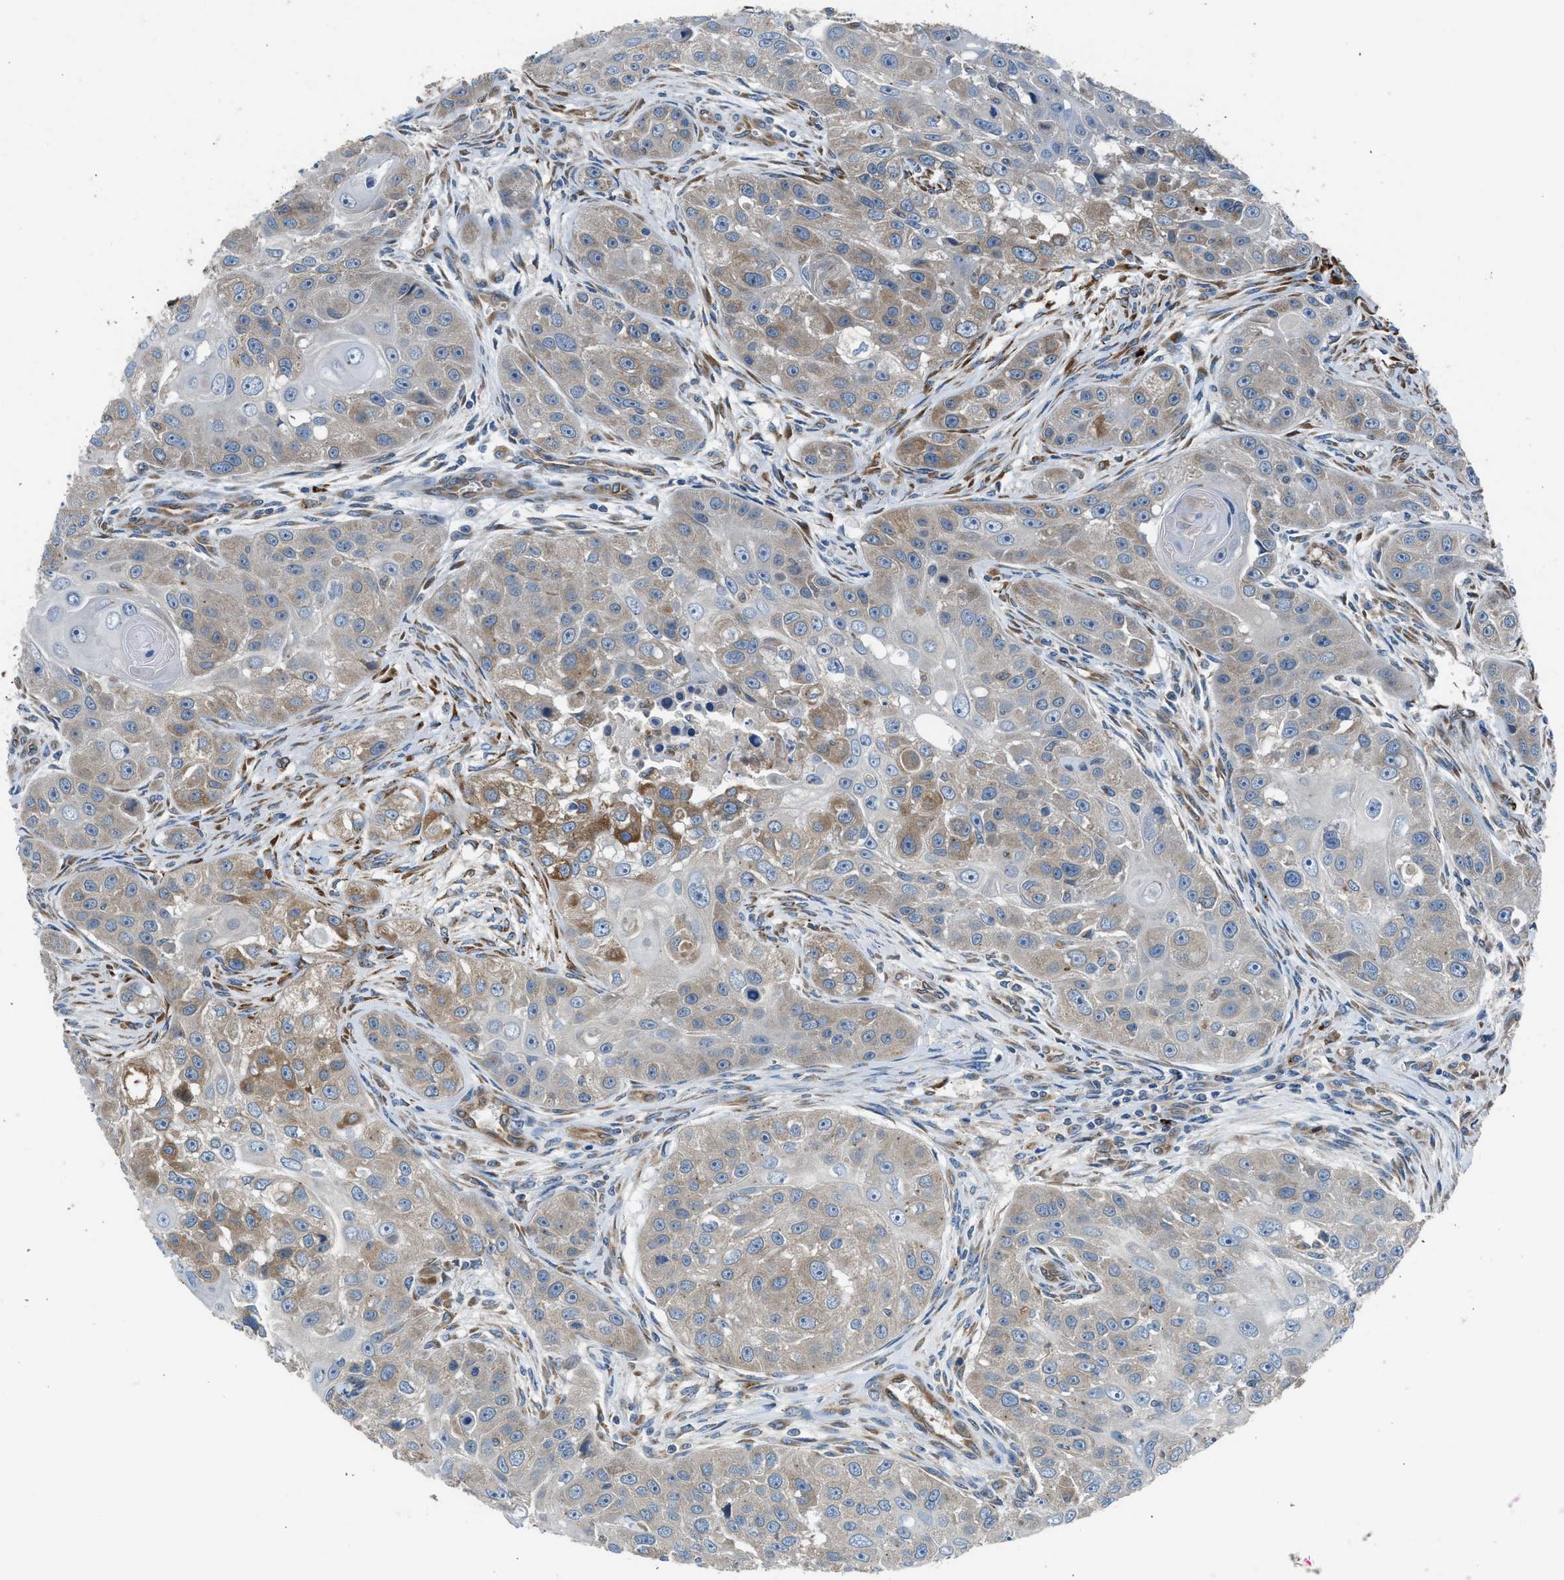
{"staining": {"intensity": "weak", "quantity": "25%-75%", "location": "cytoplasmic/membranous"}, "tissue": "head and neck cancer", "cell_type": "Tumor cells", "image_type": "cancer", "snomed": [{"axis": "morphology", "description": "Normal tissue, NOS"}, {"axis": "morphology", "description": "Squamous cell carcinoma, NOS"}, {"axis": "topography", "description": "Skeletal muscle"}, {"axis": "topography", "description": "Head-Neck"}], "caption": "IHC (DAB) staining of head and neck cancer (squamous cell carcinoma) displays weak cytoplasmic/membranous protein staining in about 25%-75% of tumor cells.", "gene": "LMBR1", "patient": {"sex": "male", "age": 51}}